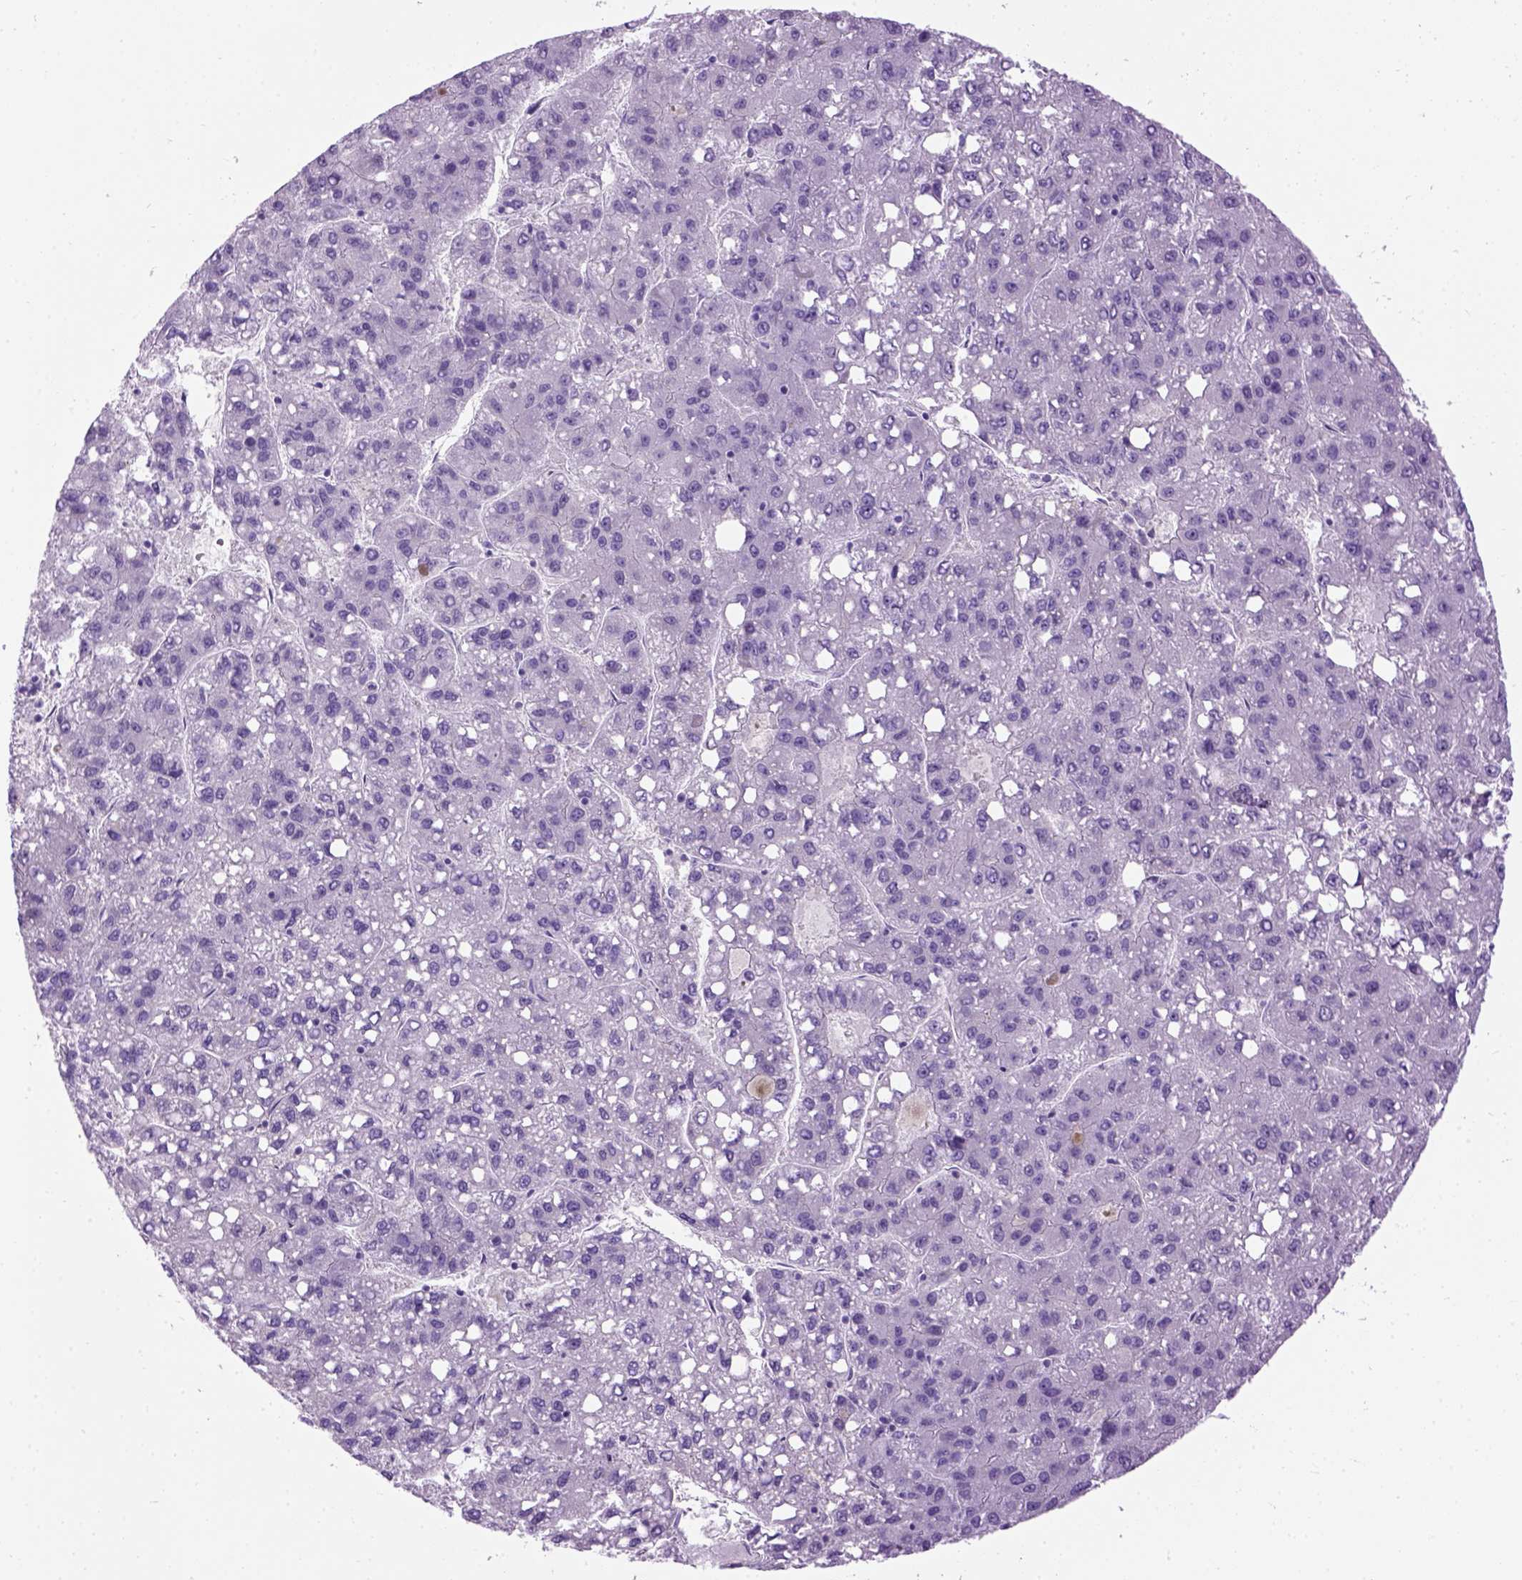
{"staining": {"intensity": "negative", "quantity": "none", "location": "none"}, "tissue": "liver cancer", "cell_type": "Tumor cells", "image_type": "cancer", "snomed": [{"axis": "morphology", "description": "Carcinoma, Hepatocellular, NOS"}, {"axis": "topography", "description": "Liver"}], "caption": "Human liver cancer stained for a protein using IHC reveals no positivity in tumor cells.", "gene": "GABRB2", "patient": {"sex": "female", "age": 82}}